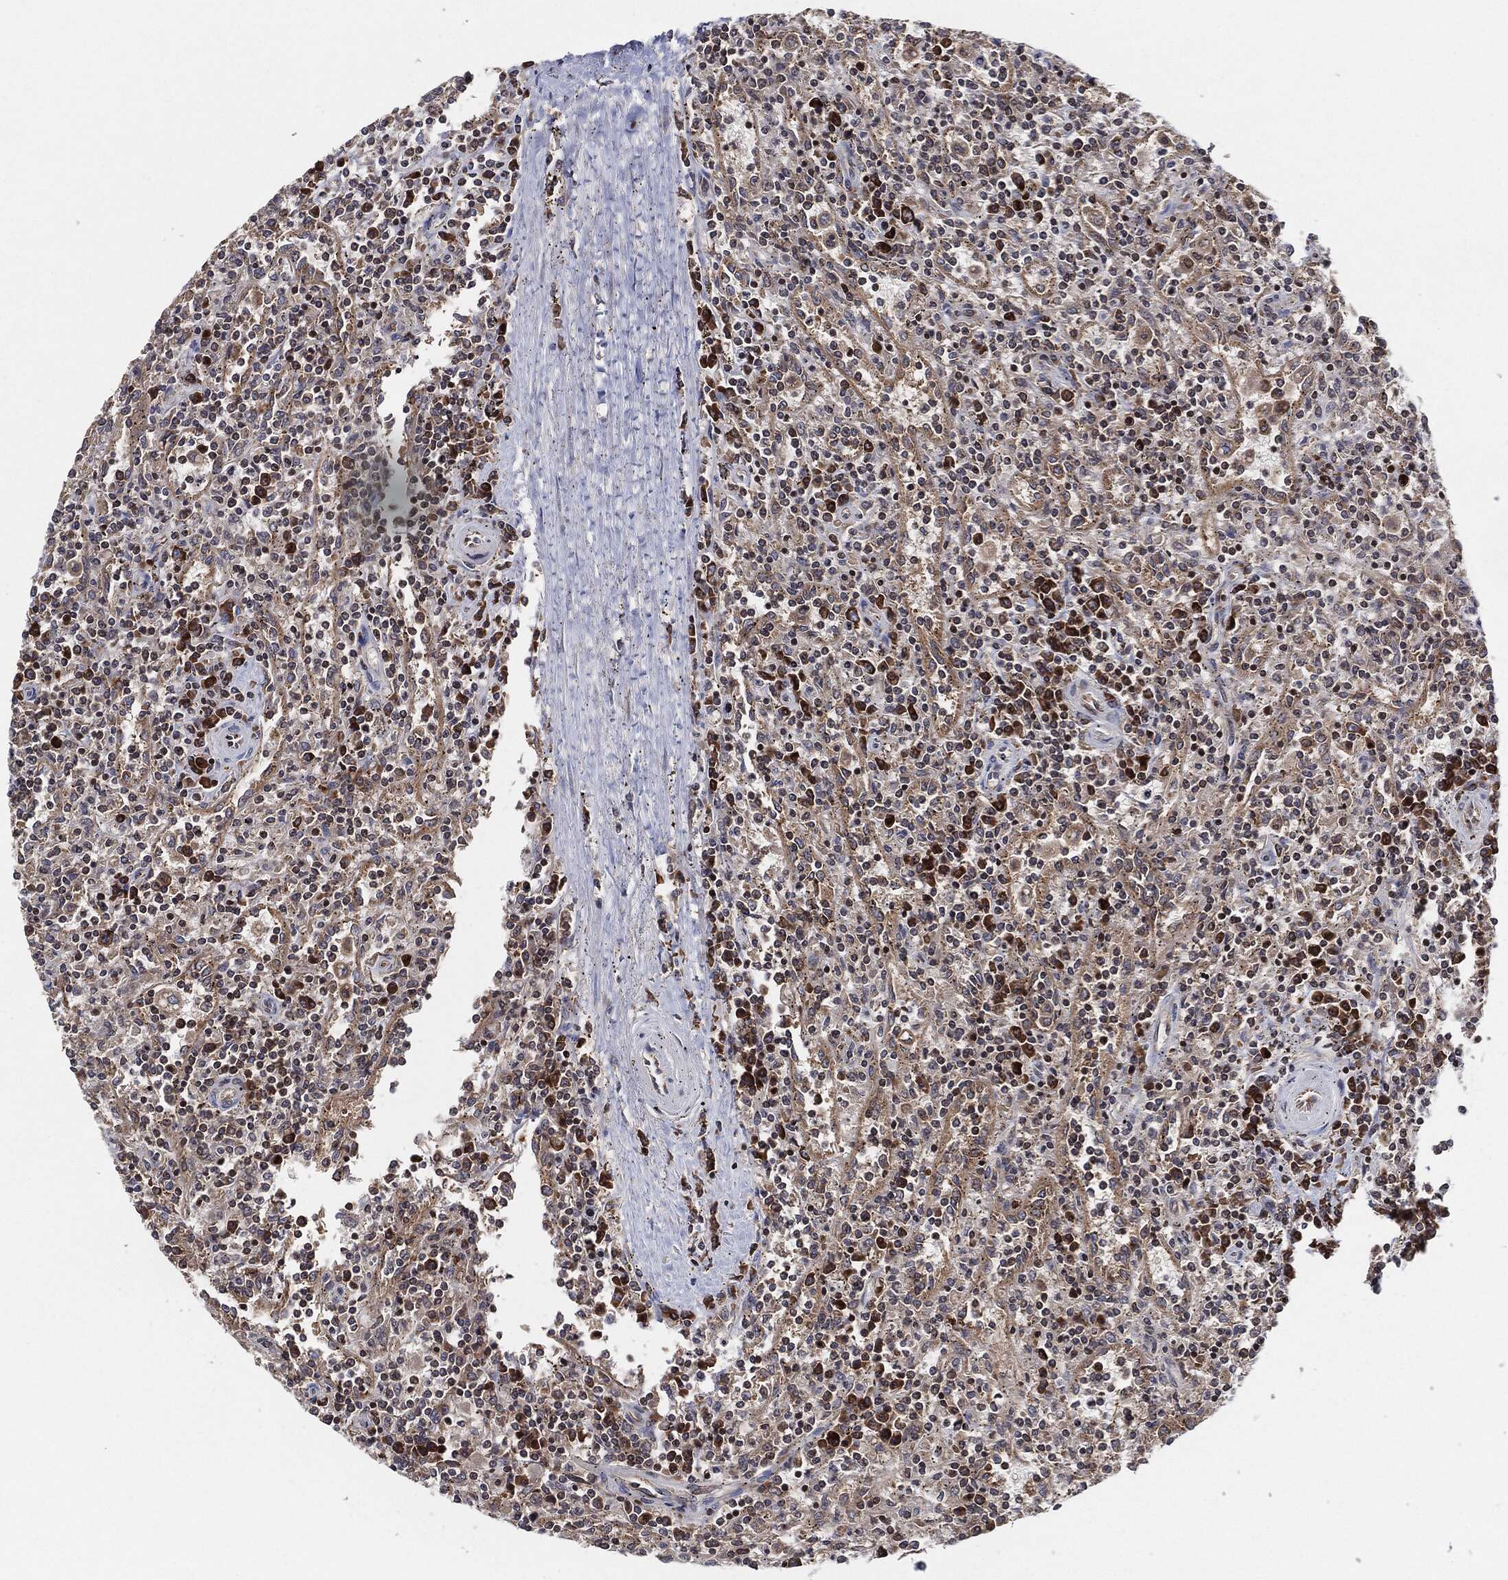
{"staining": {"intensity": "moderate", "quantity": "<25%", "location": "cytoplasmic/membranous"}, "tissue": "lymphoma", "cell_type": "Tumor cells", "image_type": "cancer", "snomed": [{"axis": "morphology", "description": "Malignant lymphoma, non-Hodgkin's type, Low grade"}, {"axis": "topography", "description": "Spleen"}], "caption": "Immunohistochemistry (IHC) (DAB) staining of human malignant lymphoma, non-Hodgkin's type (low-grade) demonstrates moderate cytoplasmic/membranous protein expression in about <25% of tumor cells. The protein is shown in brown color, while the nuclei are stained blue.", "gene": "EIF2S2", "patient": {"sex": "male", "age": 62}}